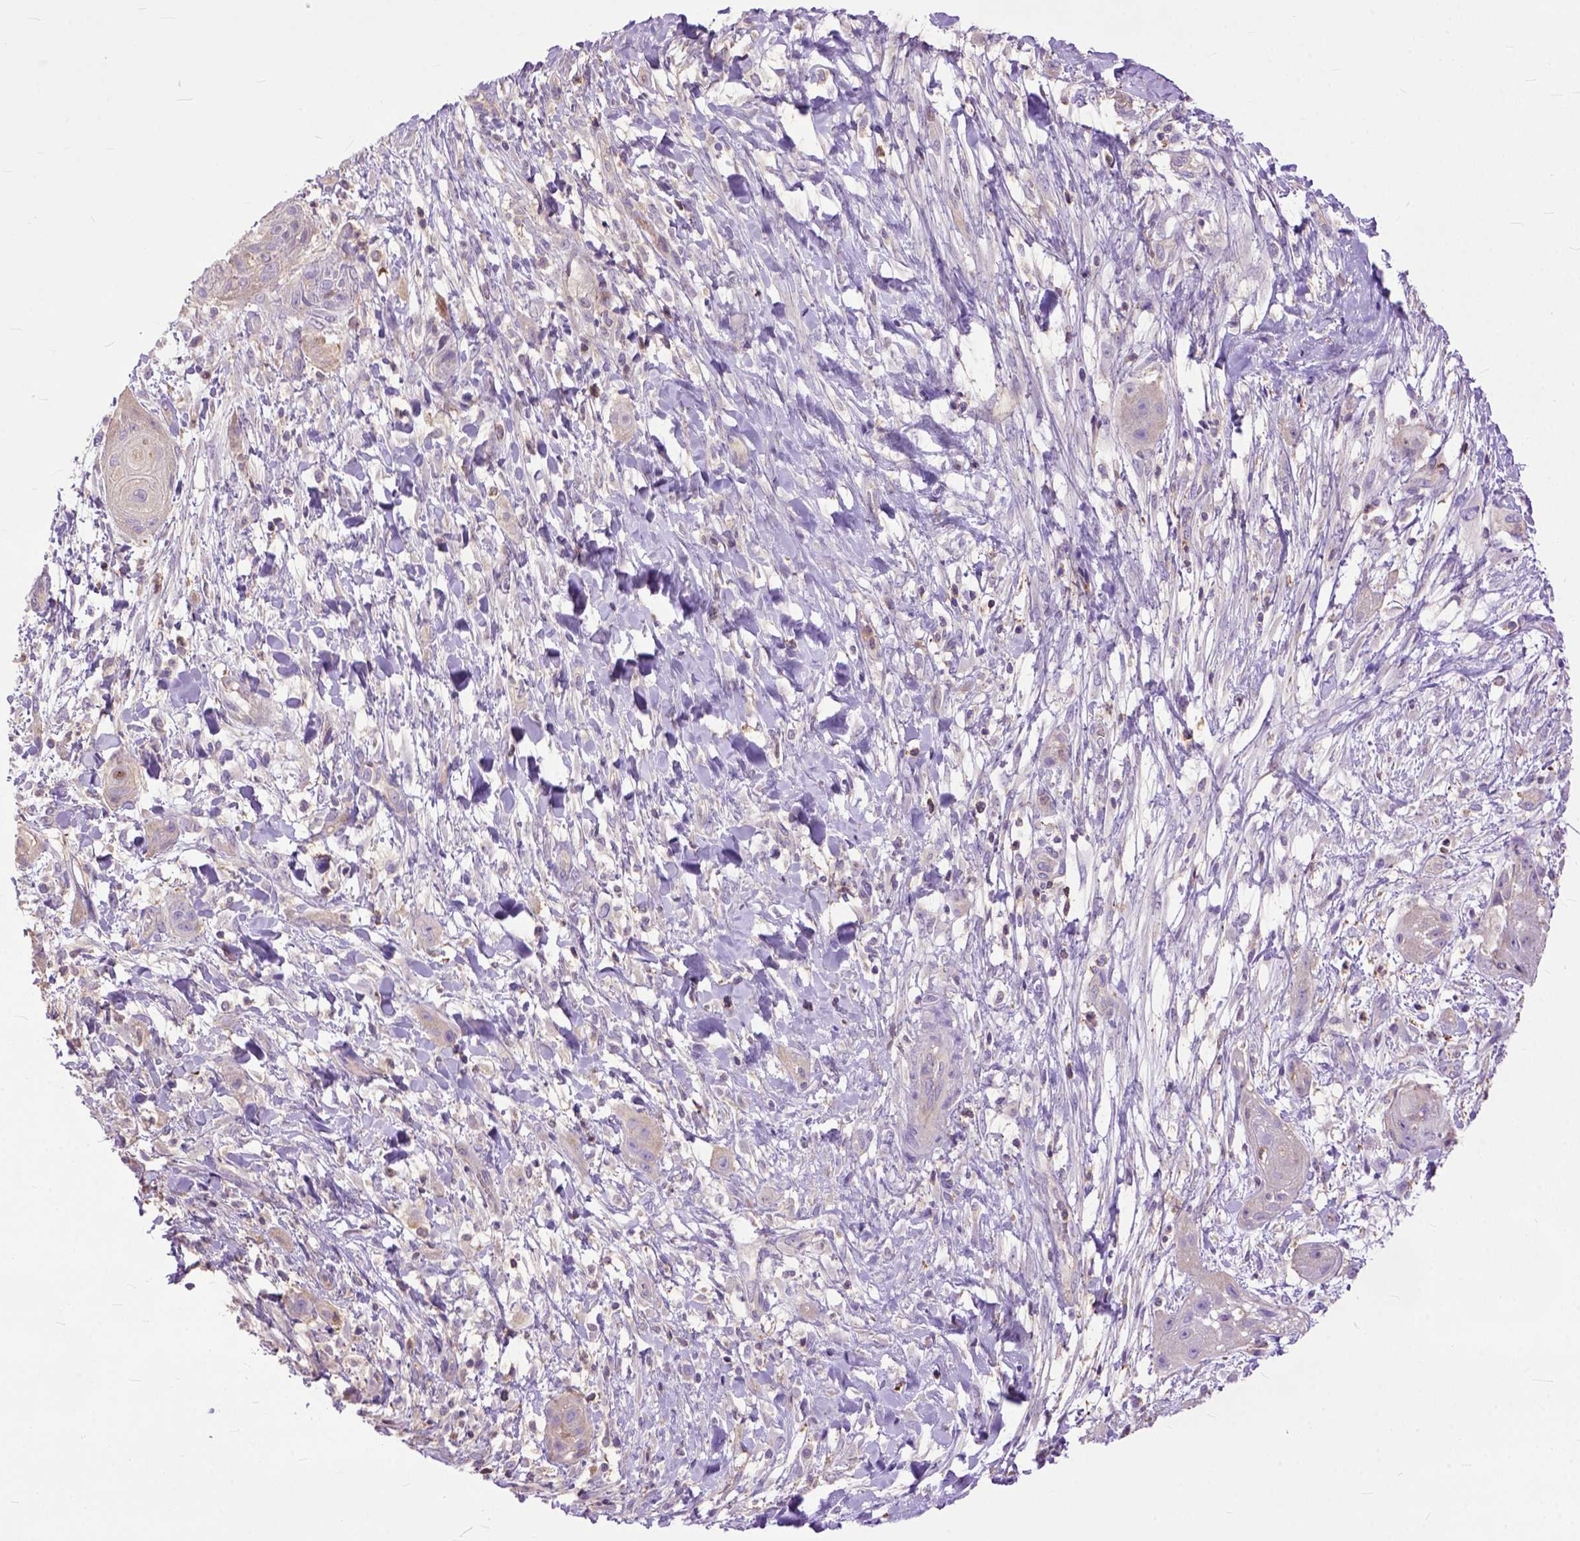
{"staining": {"intensity": "weak", "quantity": "25%-75%", "location": "cytoplasmic/membranous"}, "tissue": "skin cancer", "cell_type": "Tumor cells", "image_type": "cancer", "snomed": [{"axis": "morphology", "description": "Squamous cell carcinoma, NOS"}, {"axis": "topography", "description": "Skin"}], "caption": "Protein staining of skin squamous cell carcinoma tissue displays weak cytoplasmic/membranous expression in about 25%-75% of tumor cells.", "gene": "NAMPT", "patient": {"sex": "male", "age": 62}}